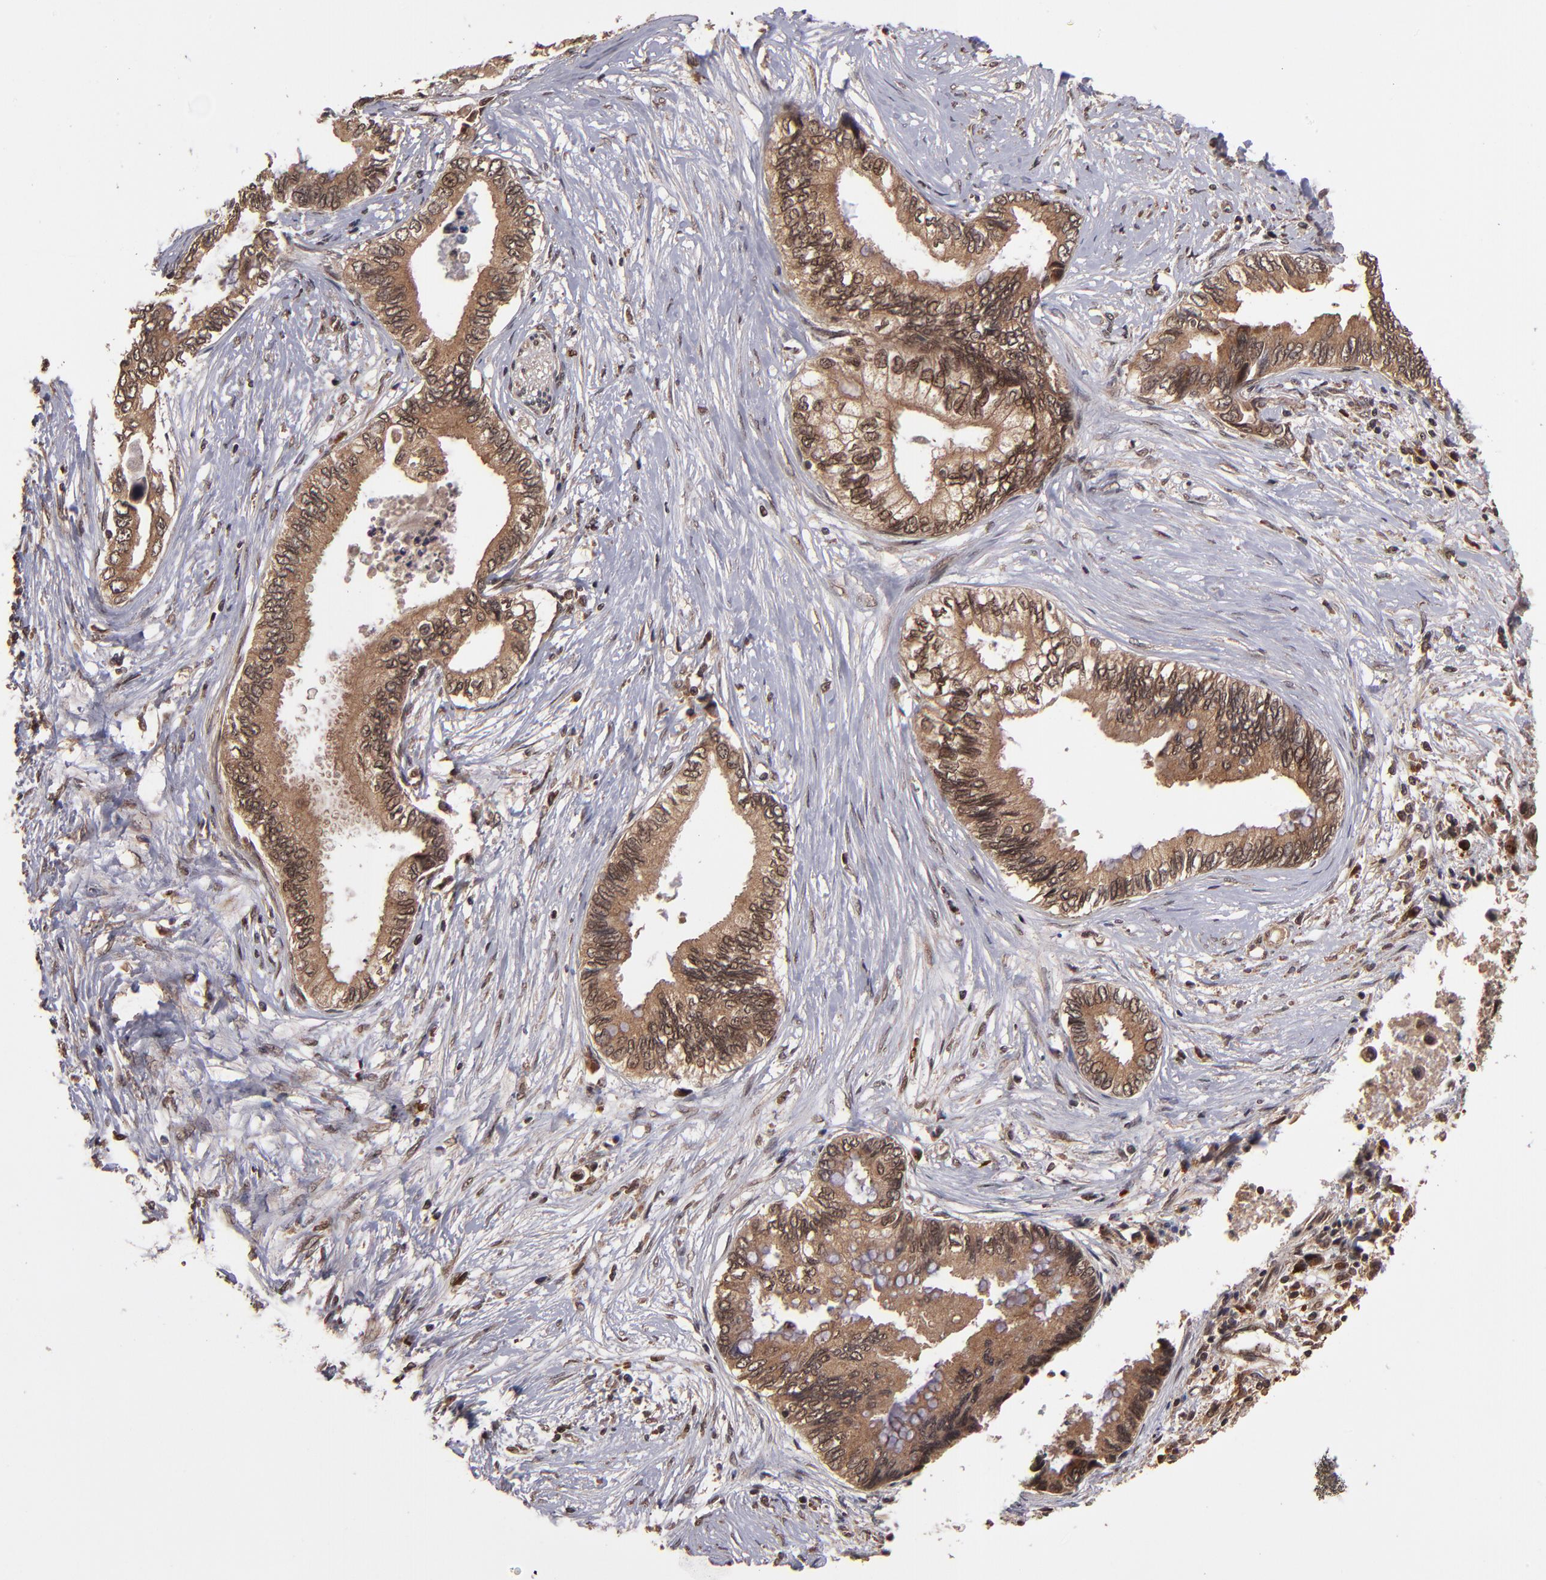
{"staining": {"intensity": "strong", "quantity": ">75%", "location": "cytoplasmic/membranous"}, "tissue": "pancreatic cancer", "cell_type": "Tumor cells", "image_type": "cancer", "snomed": [{"axis": "morphology", "description": "Adenocarcinoma, NOS"}, {"axis": "topography", "description": "Pancreas"}], "caption": "A photomicrograph showing strong cytoplasmic/membranous expression in approximately >75% of tumor cells in adenocarcinoma (pancreatic), as visualized by brown immunohistochemical staining.", "gene": "NFE2L2", "patient": {"sex": "female", "age": 66}}